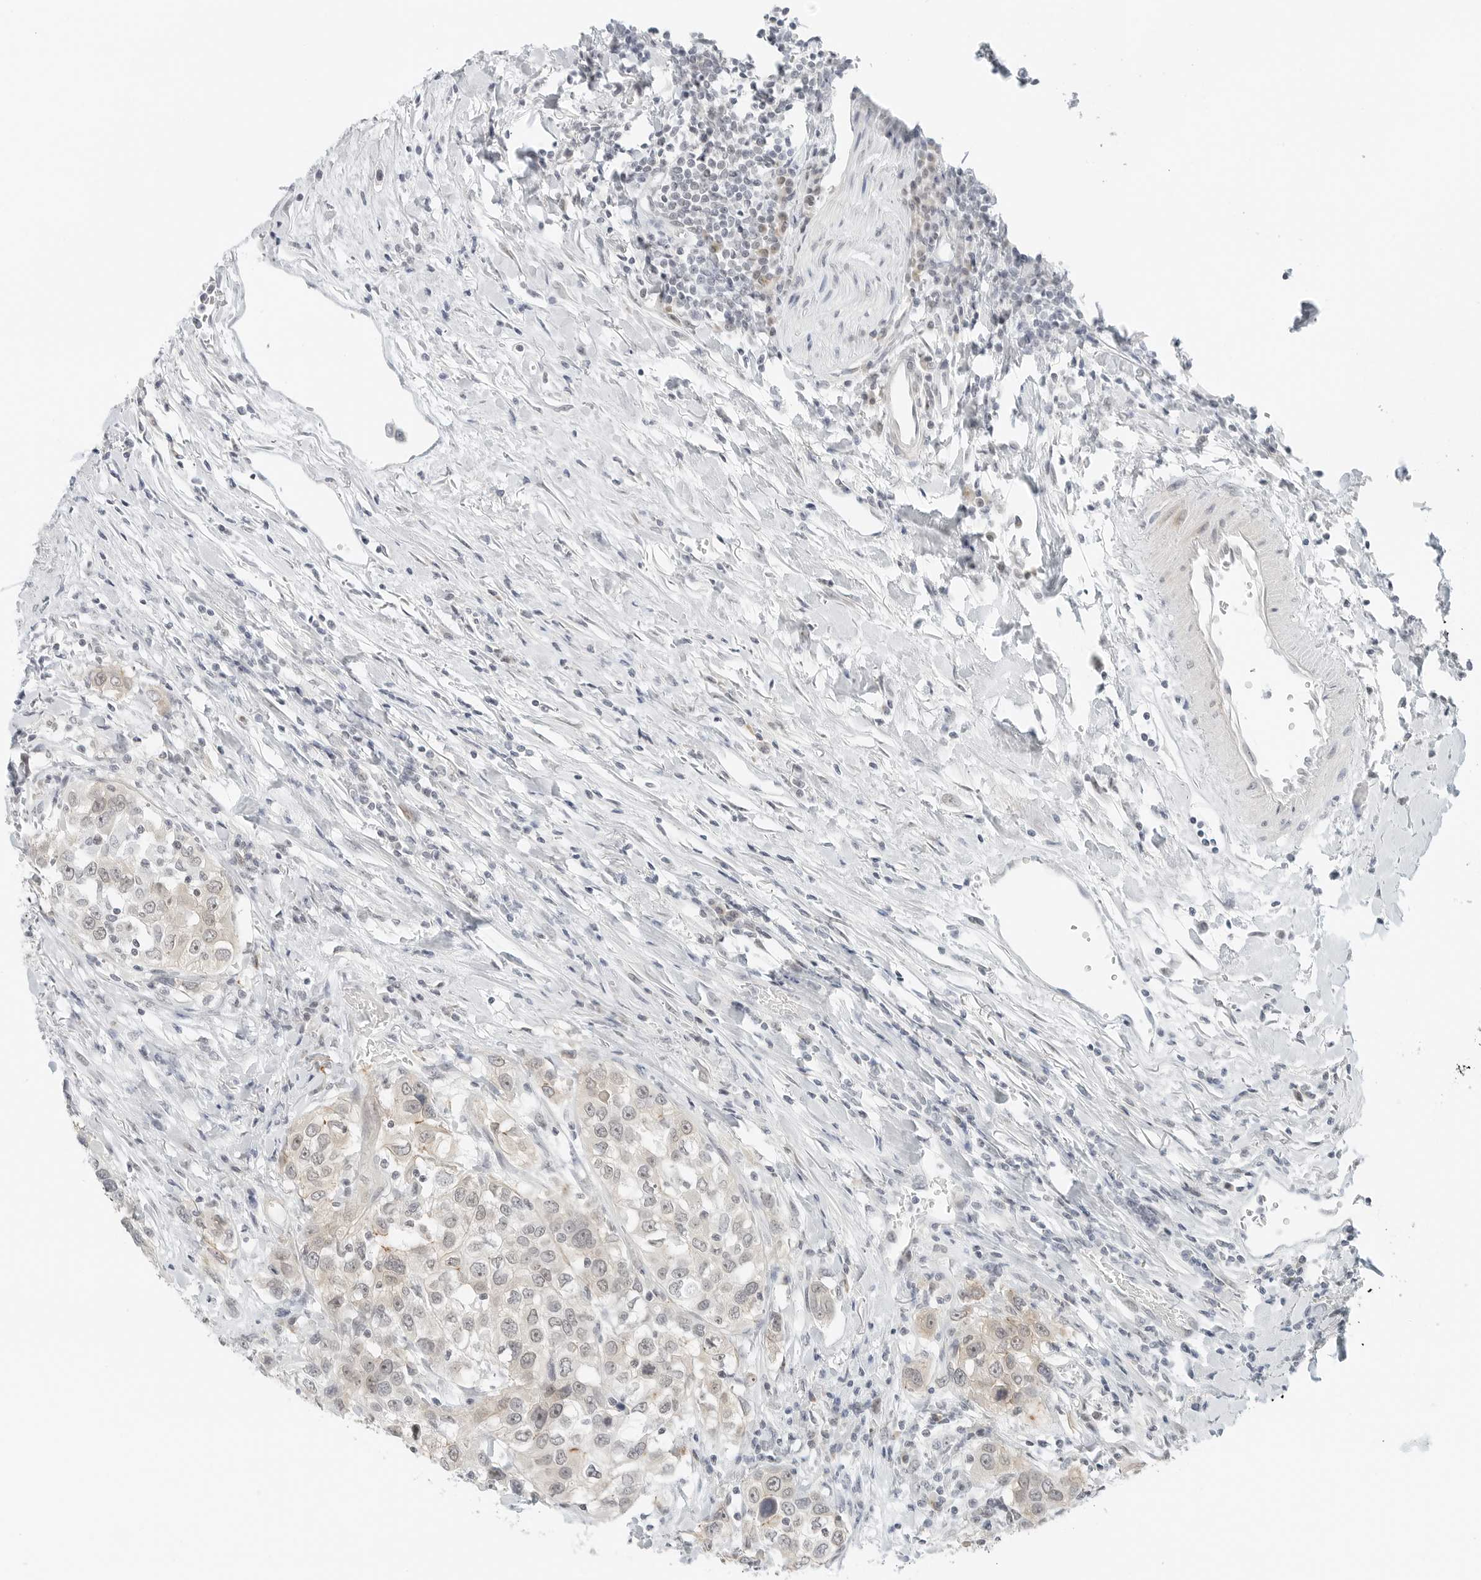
{"staining": {"intensity": "weak", "quantity": "<25%", "location": "cytoplasmic/membranous"}, "tissue": "urothelial cancer", "cell_type": "Tumor cells", "image_type": "cancer", "snomed": [{"axis": "morphology", "description": "Urothelial carcinoma, High grade"}, {"axis": "topography", "description": "Urinary bladder"}], "caption": "Immunohistochemistry (IHC) of human urothelial cancer displays no staining in tumor cells. (DAB (3,3'-diaminobenzidine) IHC, high magnification).", "gene": "CCSAP", "patient": {"sex": "female", "age": 80}}